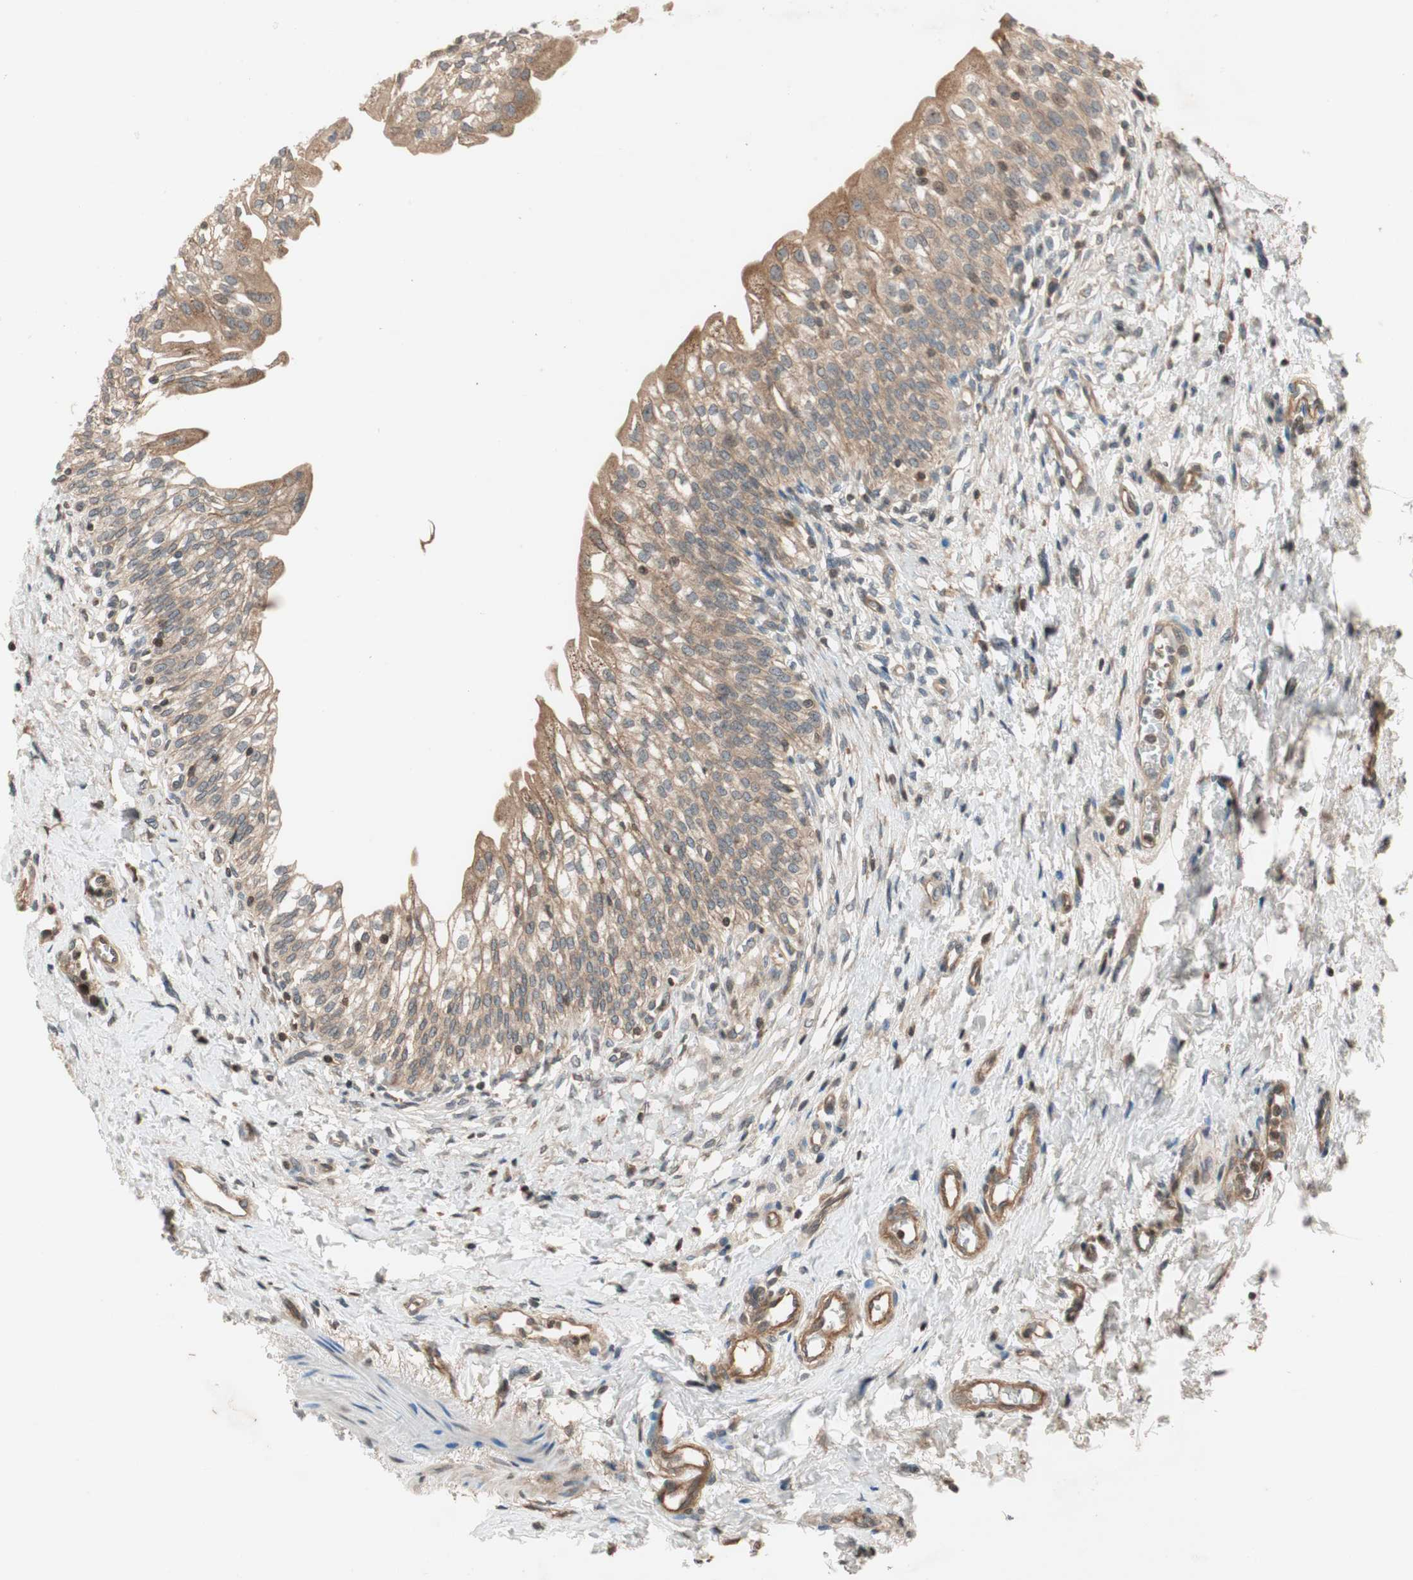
{"staining": {"intensity": "moderate", "quantity": ">75%", "location": "cytoplasmic/membranous"}, "tissue": "urinary bladder", "cell_type": "Urothelial cells", "image_type": "normal", "snomed": [{"axis": "morphology", "description": "Normal tissue, NOS"}, {"axis": "topography", "description": "Urinary bladder"}], "caption": "Moderate cytoplasmic/membranous protein expression is identified in about >75% of urothelial cells in urinary bladder. (IHC, brightfield microscopy, high magnification).", "gene": "GCLM", "patient": {"sex": "male", "age": 55}}